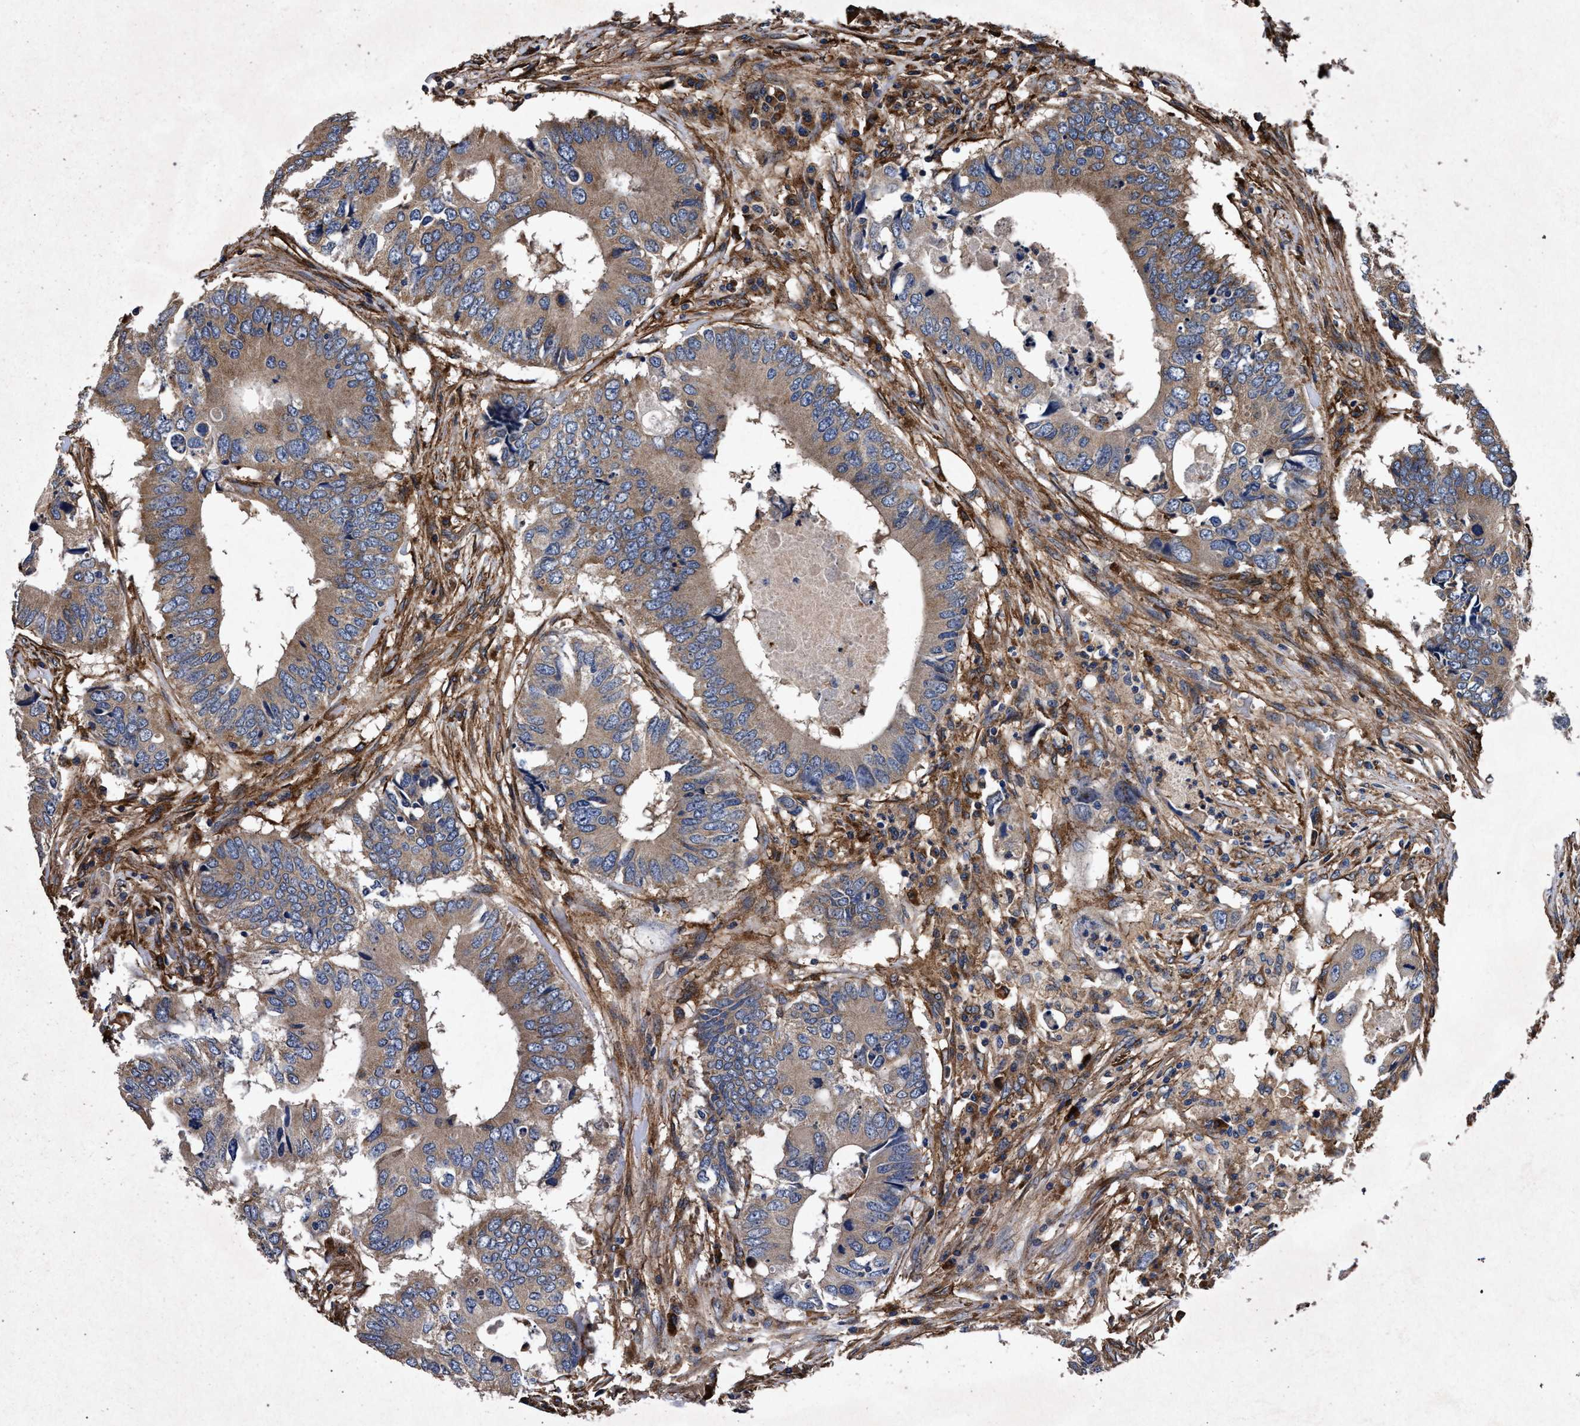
{"staining": {"intensity": "weak", "quantity": ">75%", "location": "cytoplasmic/membranous"}, "tissue": "colorectal cancer", "cell_type": "Tumor cells", "image_type": "cancer", "snomed": [{"axis": "morphology", "description": "Adenocarcinoma, NOS"}, {"axis": "topography", "description": "Colon"}], "caption": "Protein analysis of adenocarcinoma (colorectal) tissue reveals weak cytoplasmic/membranous staining in about >75% of tumor cells. Using DAB (3,3'-diaminobenzidine) (brown) and hematoxylin (blue) stains, captured at high magnification using brightfield microscopy.", "gene": "MARCKS", "patient": {"sex": "male", "age": 71}}